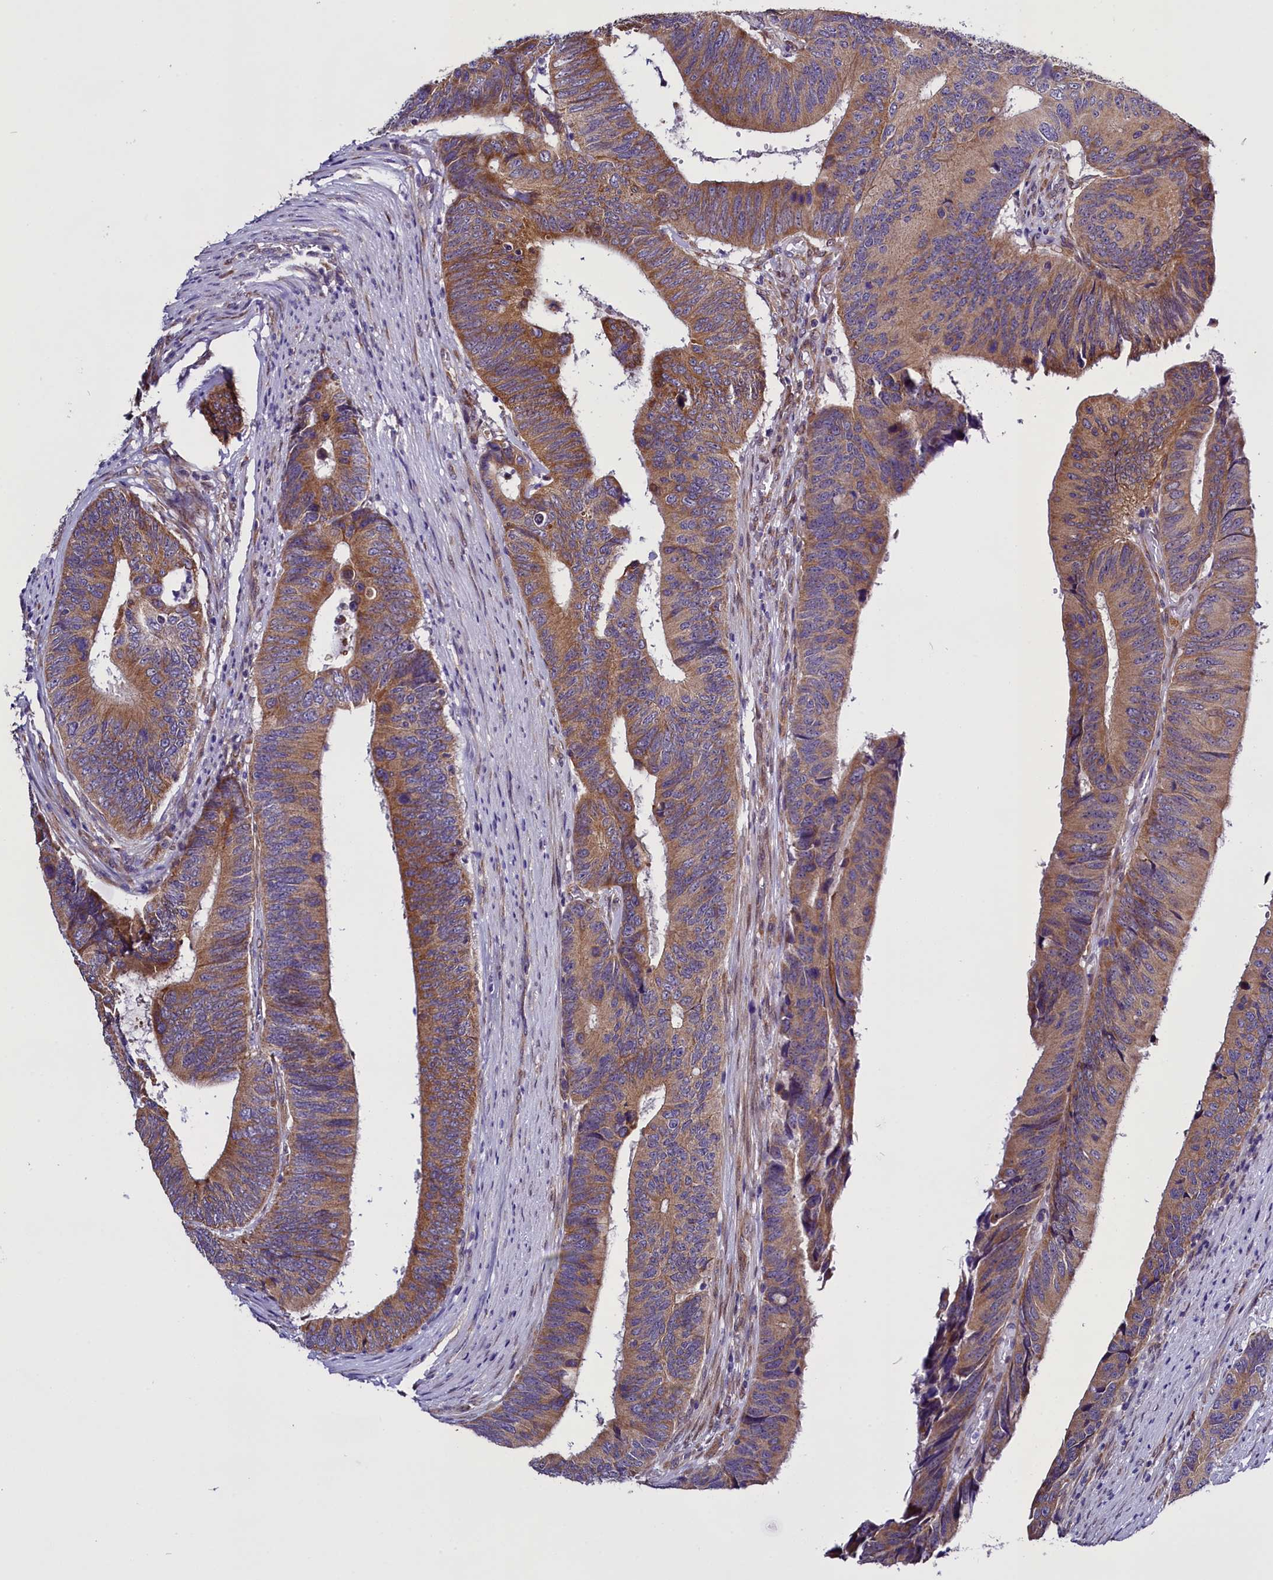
{"staining": {"intensity": "moderate", "quantity": ">75%", "location": "cytoplasmic/membranous"}, "tissue": "colorectal cancer", "cell_type": "Tumor cells", "image_type": "cancer", "snomed": [{"axis": "morphology", "description": "Adenocarcinoma, NOS"}, {"axis": "topography", "description": "Colon"}], "caption": "Immunohistochemistry (DAB) staining of human colorectal cancer exhibits moderate cytoplasmic/membranous protein expression in about >75% of tumor cells.", "gene": "UACA", "patient": {"sex": "male", "age": 87}}